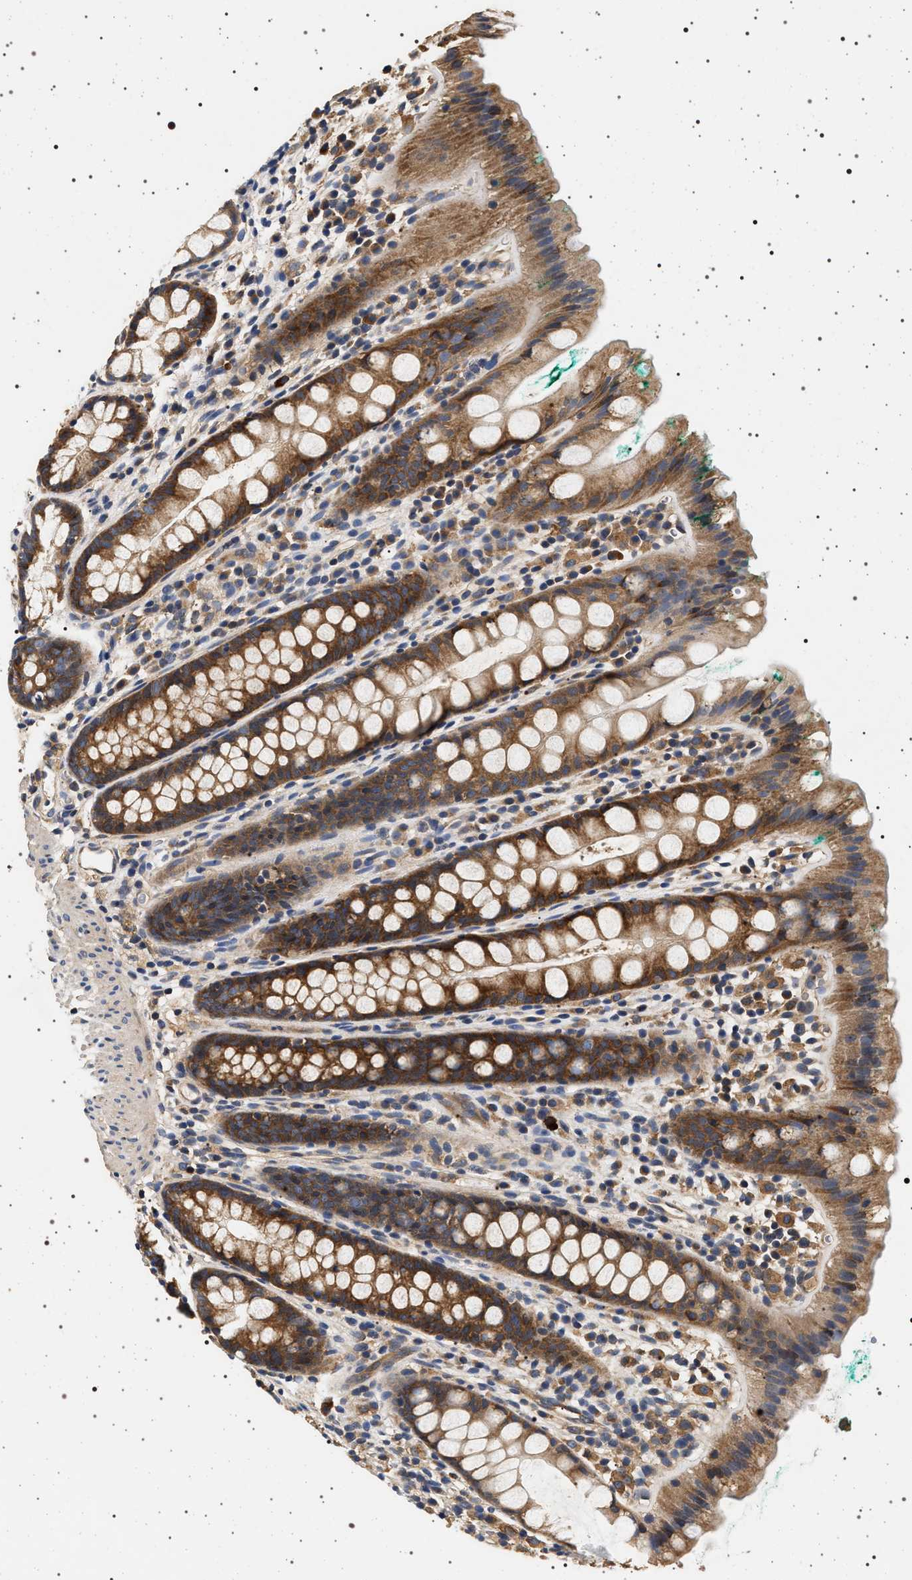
{"staining": {"intensity": "moderate", "quantity": ">75%", "location": "cytoplasmic/membranous"}, "tissue": "rectum", "cell_type": "Glandular cells", "image_type": "normal", "snomed": [{"axis": "morphology", "description": "Normal tissue, NOS"}, {"axis": "topography", "description": "Rectum"}], "caption": "About >75% of glandular cells in unremarkable human rectum demonstrate moderate cytoplasmic/membranous protein staining as visualized by brown immunohistochemical staining.", "gene": "DCBLD2", "patient": {"sex": "female", "age": 65}}